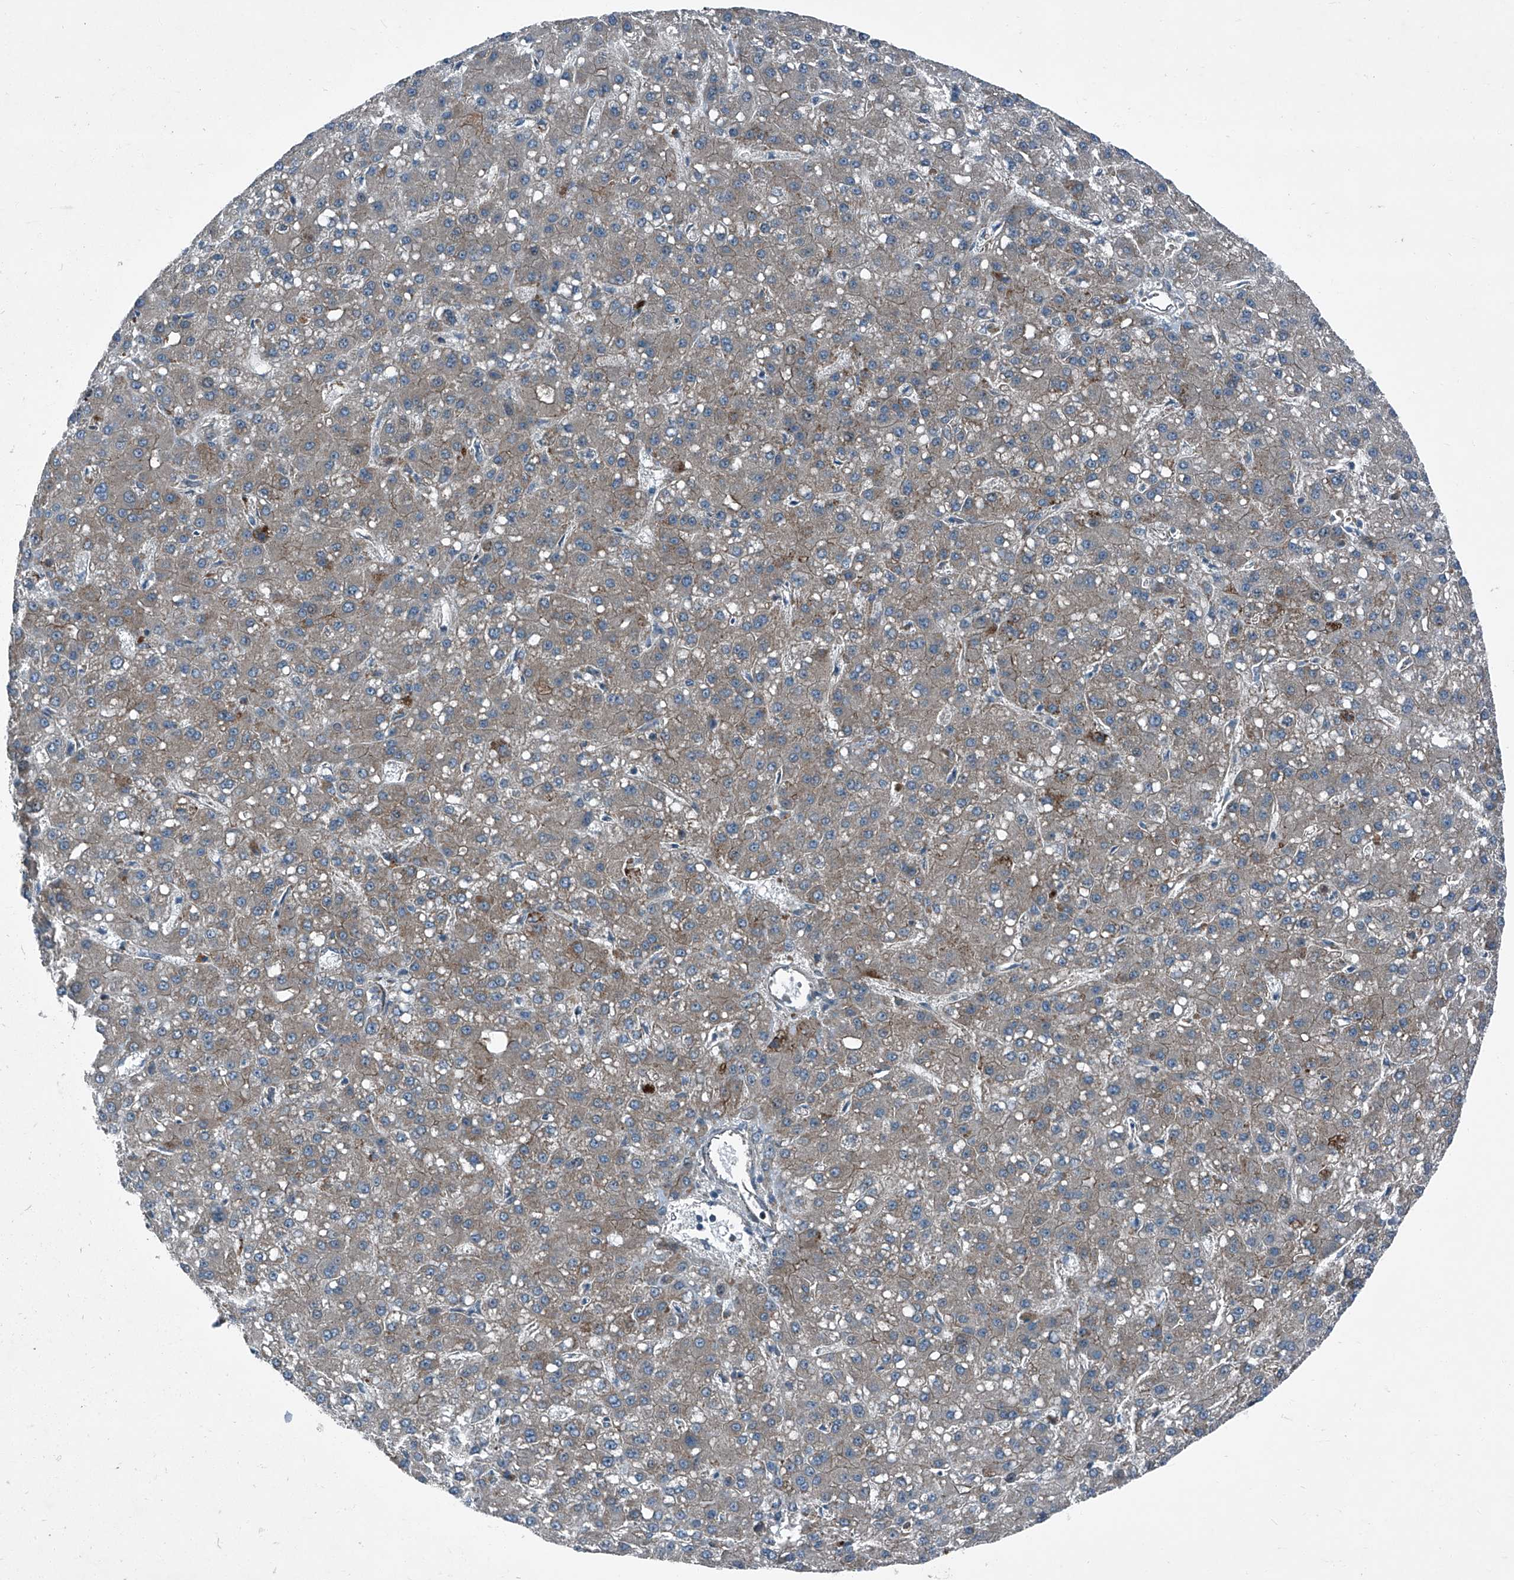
{"staining": {"intensity": "weak", "quantity": "<25%", "location": "cytoplasmic/membranous"}, "tissue": "liver cancer", "cell_type": "Tumor cells", "image_type": "cancer", "snomed": [{"axis": "morphology", "description": "Carcinoma, Hepatocellular, NOS"}, {"axis": "topography", "description": "Liver"}], "caption": "Human liver cancer stained for a protein using immunohistochemistry (IHC) reveals no positivity in tumor cells.", "gene": "SENP2", "patient": {"sex": "male", "age": 67}}